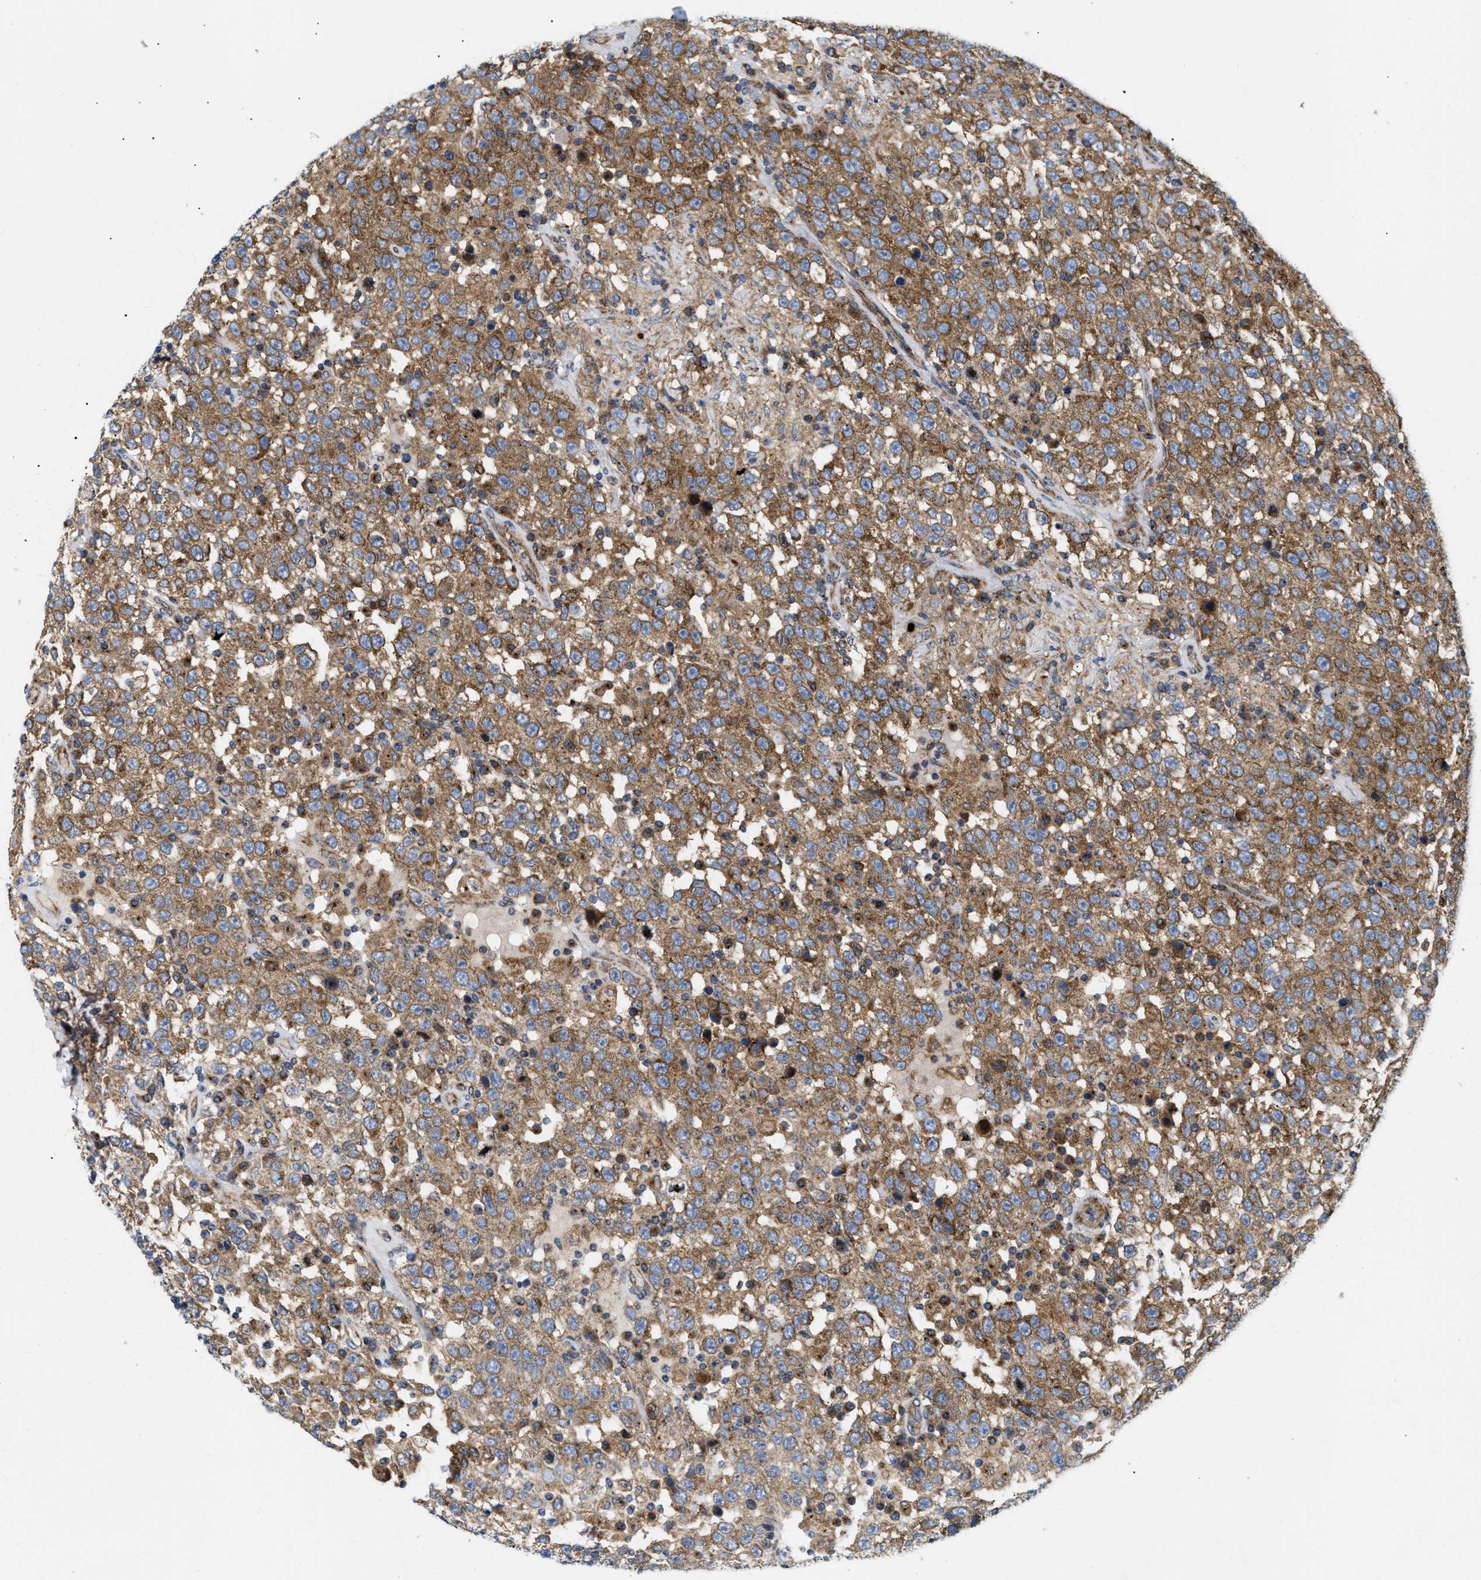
{"staining": {"intensity": "moderate", "quantity": ">75%", "location": "cytoplasmic/membranous"}, "tissue": "testis cancer", "cell_type": "Tumor cells", "image_type": "cancer", "snomed": [{"axis": "morphology", "description": "Seminoma, NOS"}, {"axis": "topography", "description": "Testis"}], "caption": "Brown immunohistochemical staining in testis cancer shows moderate cytoplasmic/membranous expression in approximately >75% of tumor cells.", "gene": "DCTN4", "patient": {"sex": "male", "age": 41}}